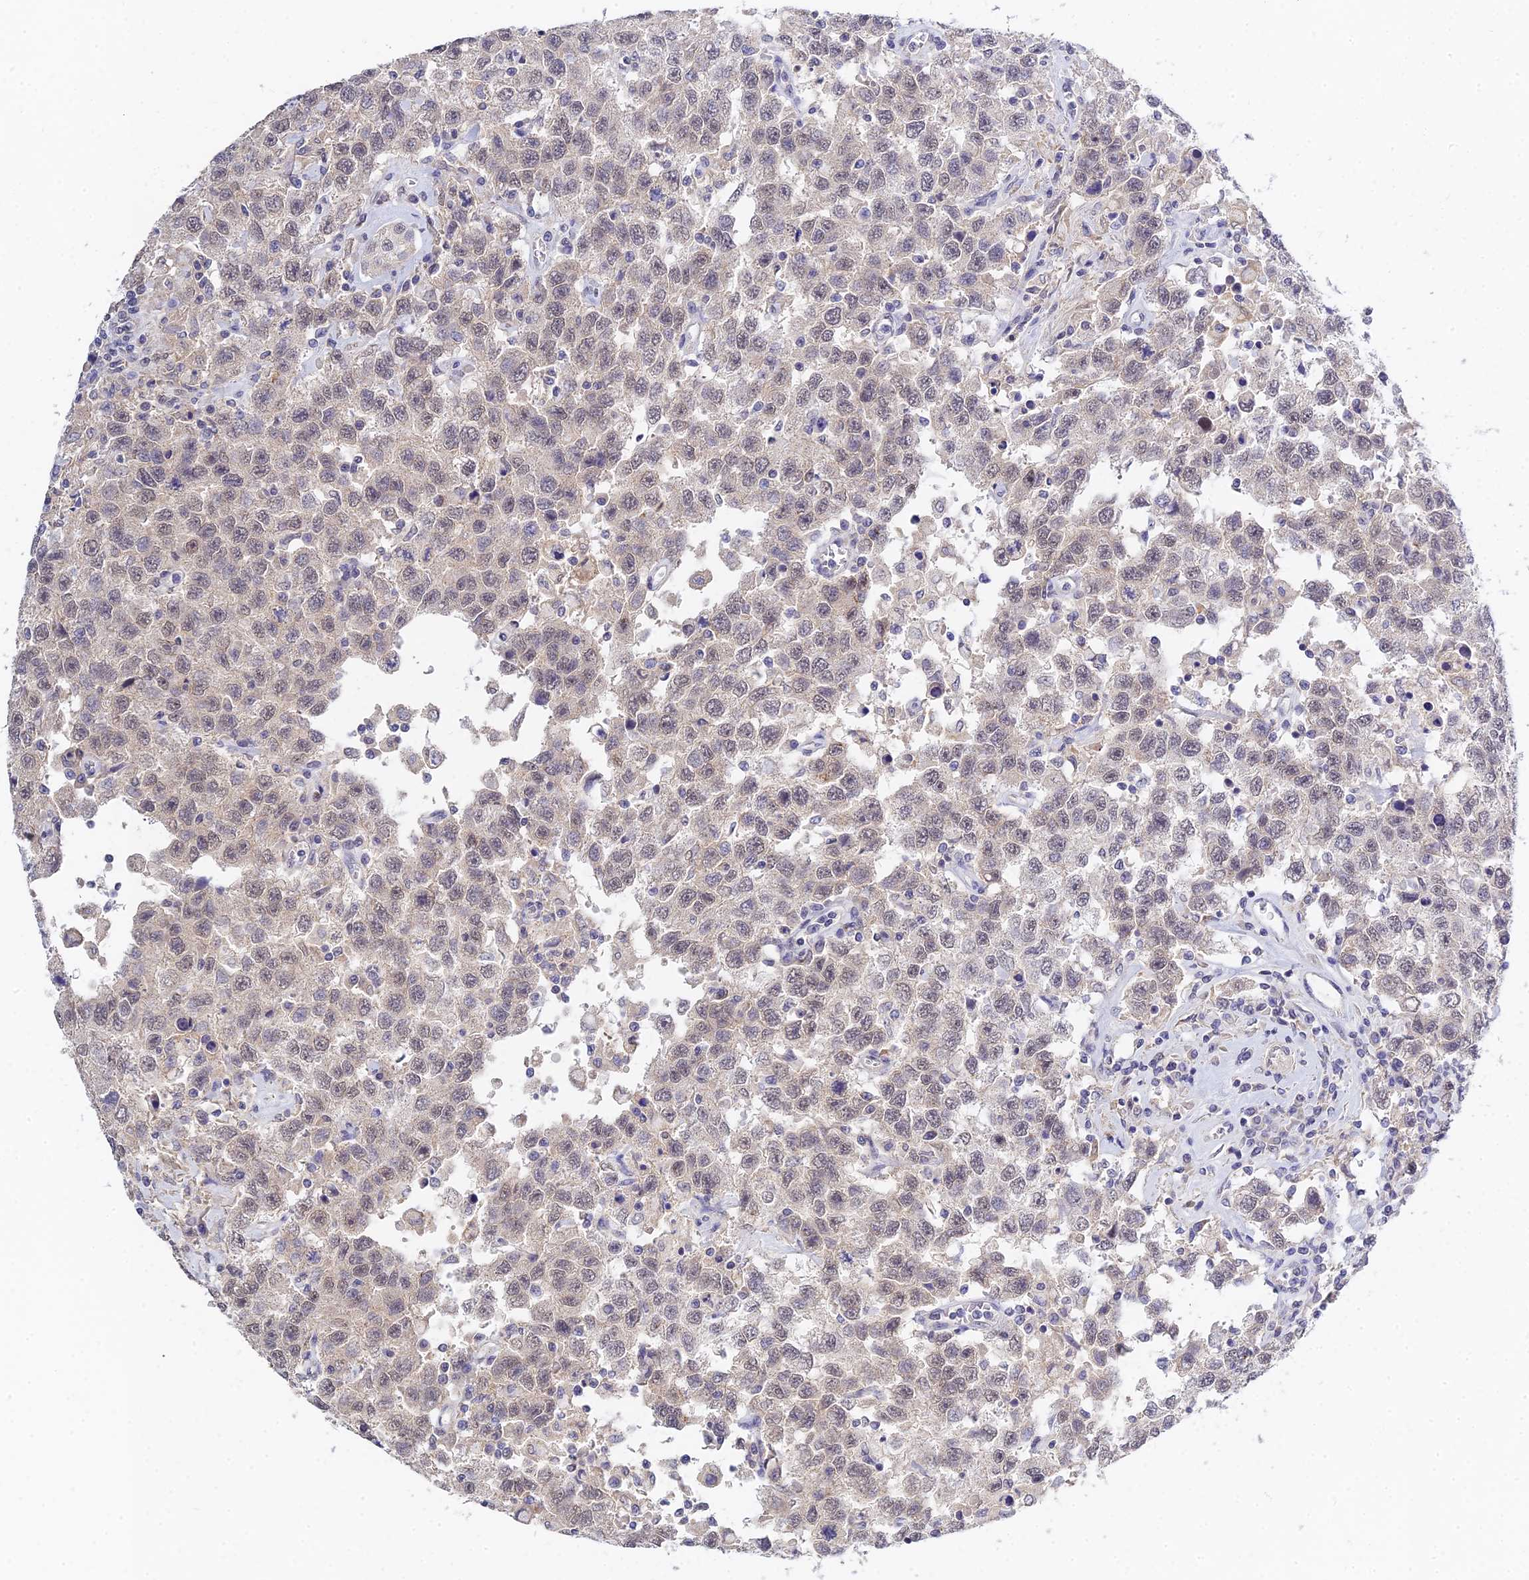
{"staining": {"intensity": "weak", "quantity": "<25%", "location": "nuclear"}, "tissue": "testis cancer", "cell_type": "Tumor cells", "image_type": "cancer", "snomed": [{"axis": "morphology", "description": "Seminoma, NOS"}, {"axis": "topography", "description": "Testis"}], "caption": "Tumor cells are negative for protein expression in human seminoma (testis). The staining was performed using DAB to visualize the protein expression in brown, while the nuclei were stained in blue with hematoxylin (Magnification: 20x).", "gene": "HOXB1", "patient": {"sex": "male", "age": 41}}